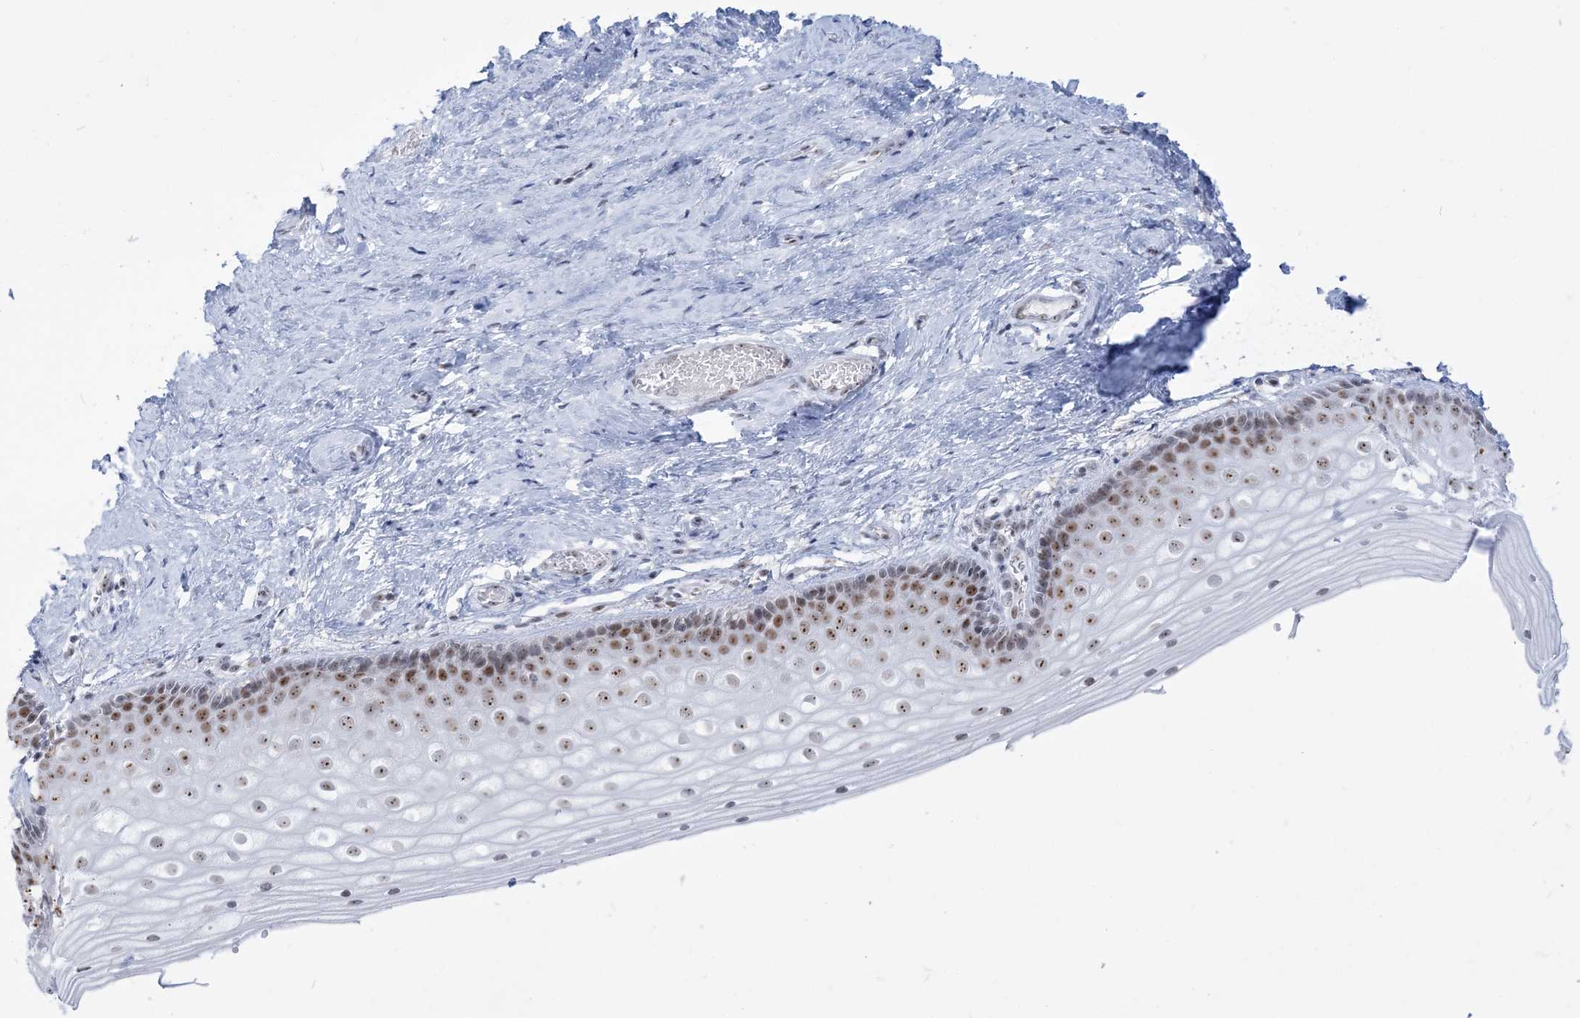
{"staining": {"intensity": "strong", "quantity": "25%-75%", "location": "nuclear"}, "tissue": "vagina", "cell_type": "Squamous epithelial cells", "image_type": "normal", "snomed": [{"axis": "morphology", "description": "Normal tissue, NOS"}, {"axis": "topography", "description": "Vagina"}], "caption": "Vagina stained with IHC shows strong nuclear expression in about 25%-75% of squamous epithelial cells. Using DAB (brown) and hematoxylin (blue) stains, captured at high magnification using brightfield microscopy.", "gene": "DDX21", "patient": {"sex": "female", "age": 46}}